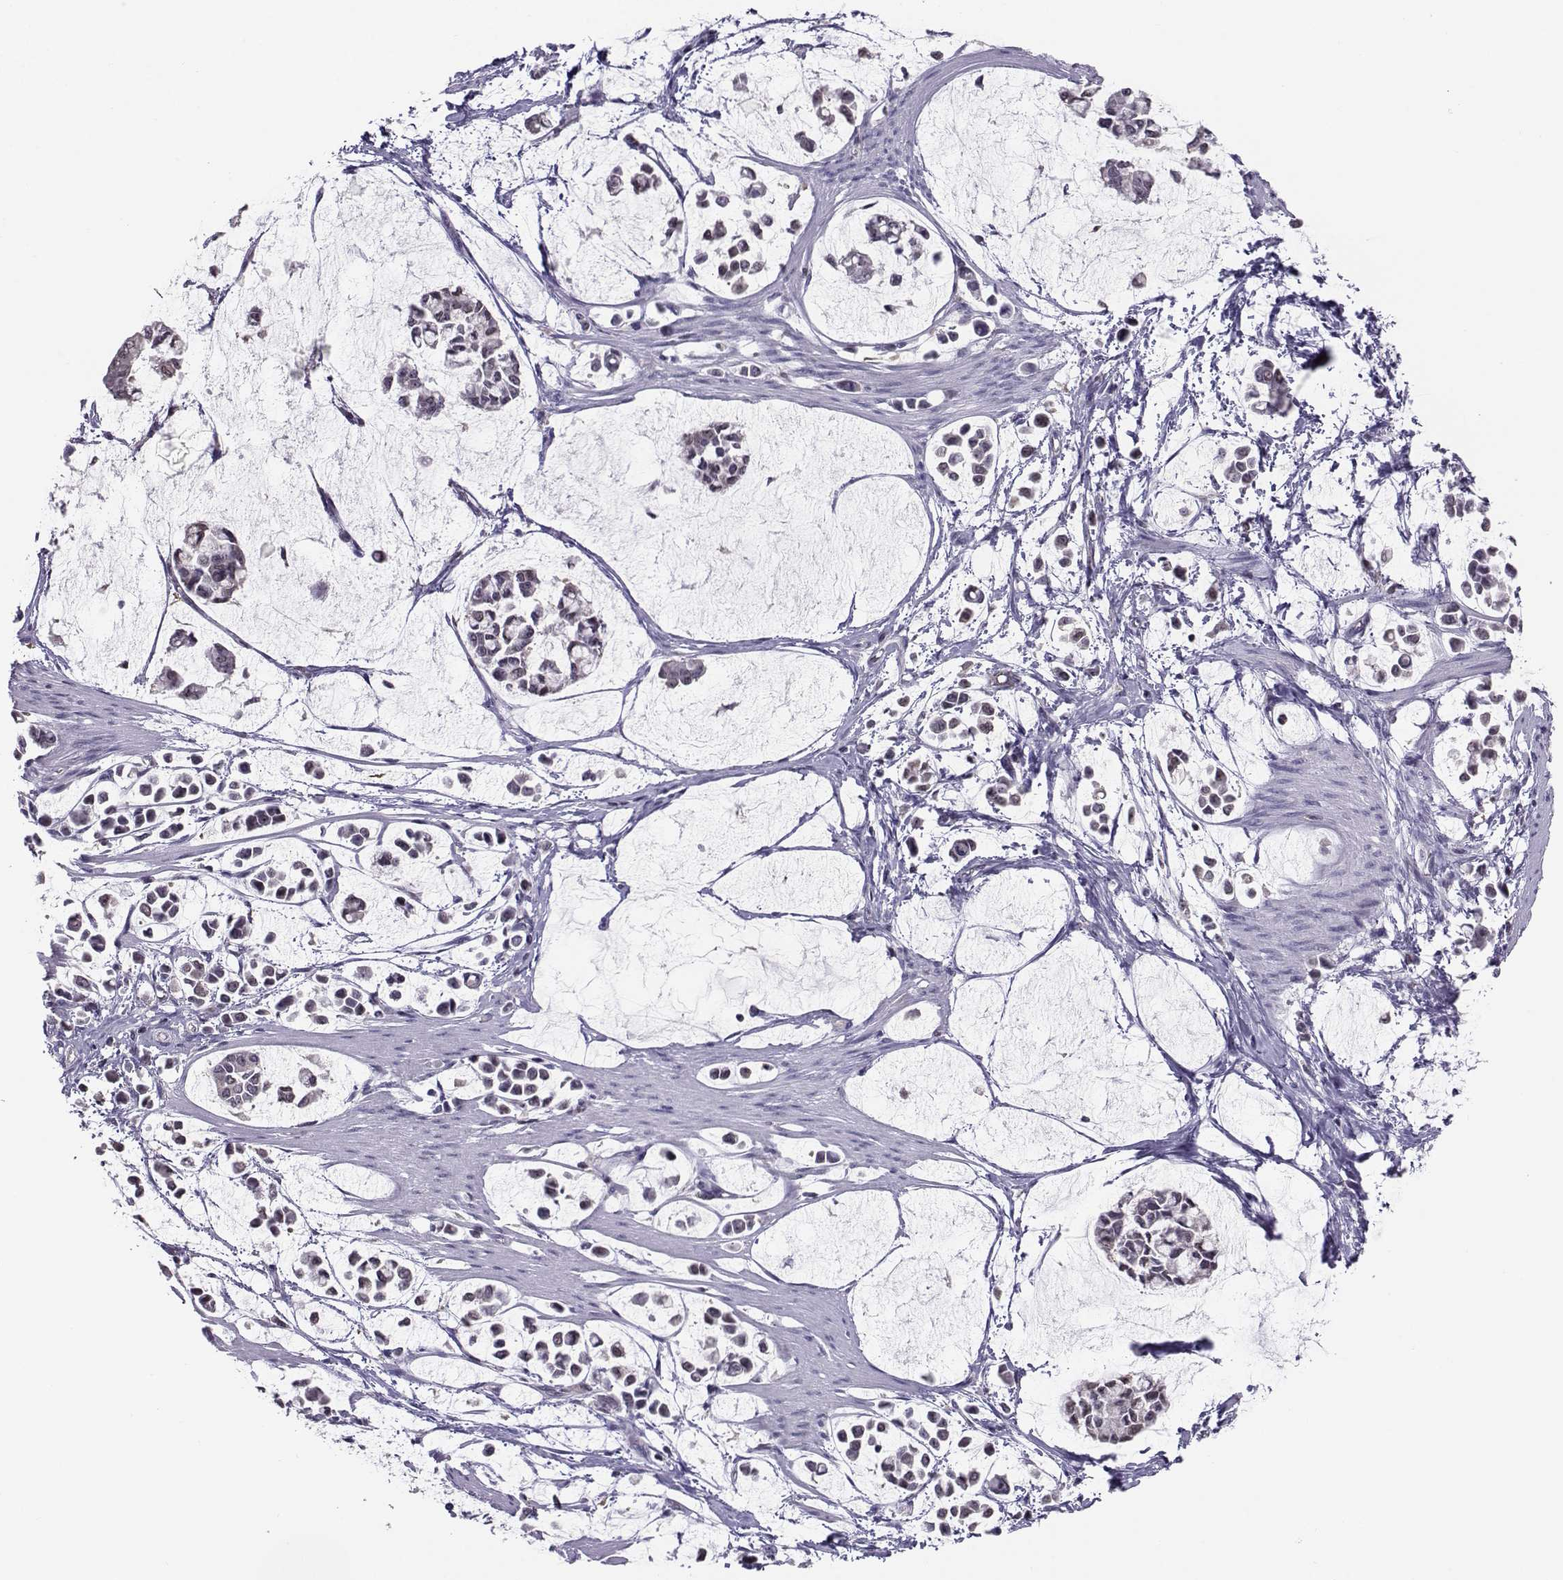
{"staining": {"intensity": "negative", "quantity": "none", "location": "none"}, "tissue": "stomach cancer", "cell_type": "Tumor cells", "image_type": "cancer", "snomed": [{"axis": "morphology", "description": "Adenocarcinoma, NOS"}, {"axis": "topography", "description": "Stomach"}], "caption": "Micrograph shows no protein expression in tumor cells of adenocarcinoma (stomach) tissue.", "gene": "PGK1", "patient": {"sex": "male", "age": 82}}